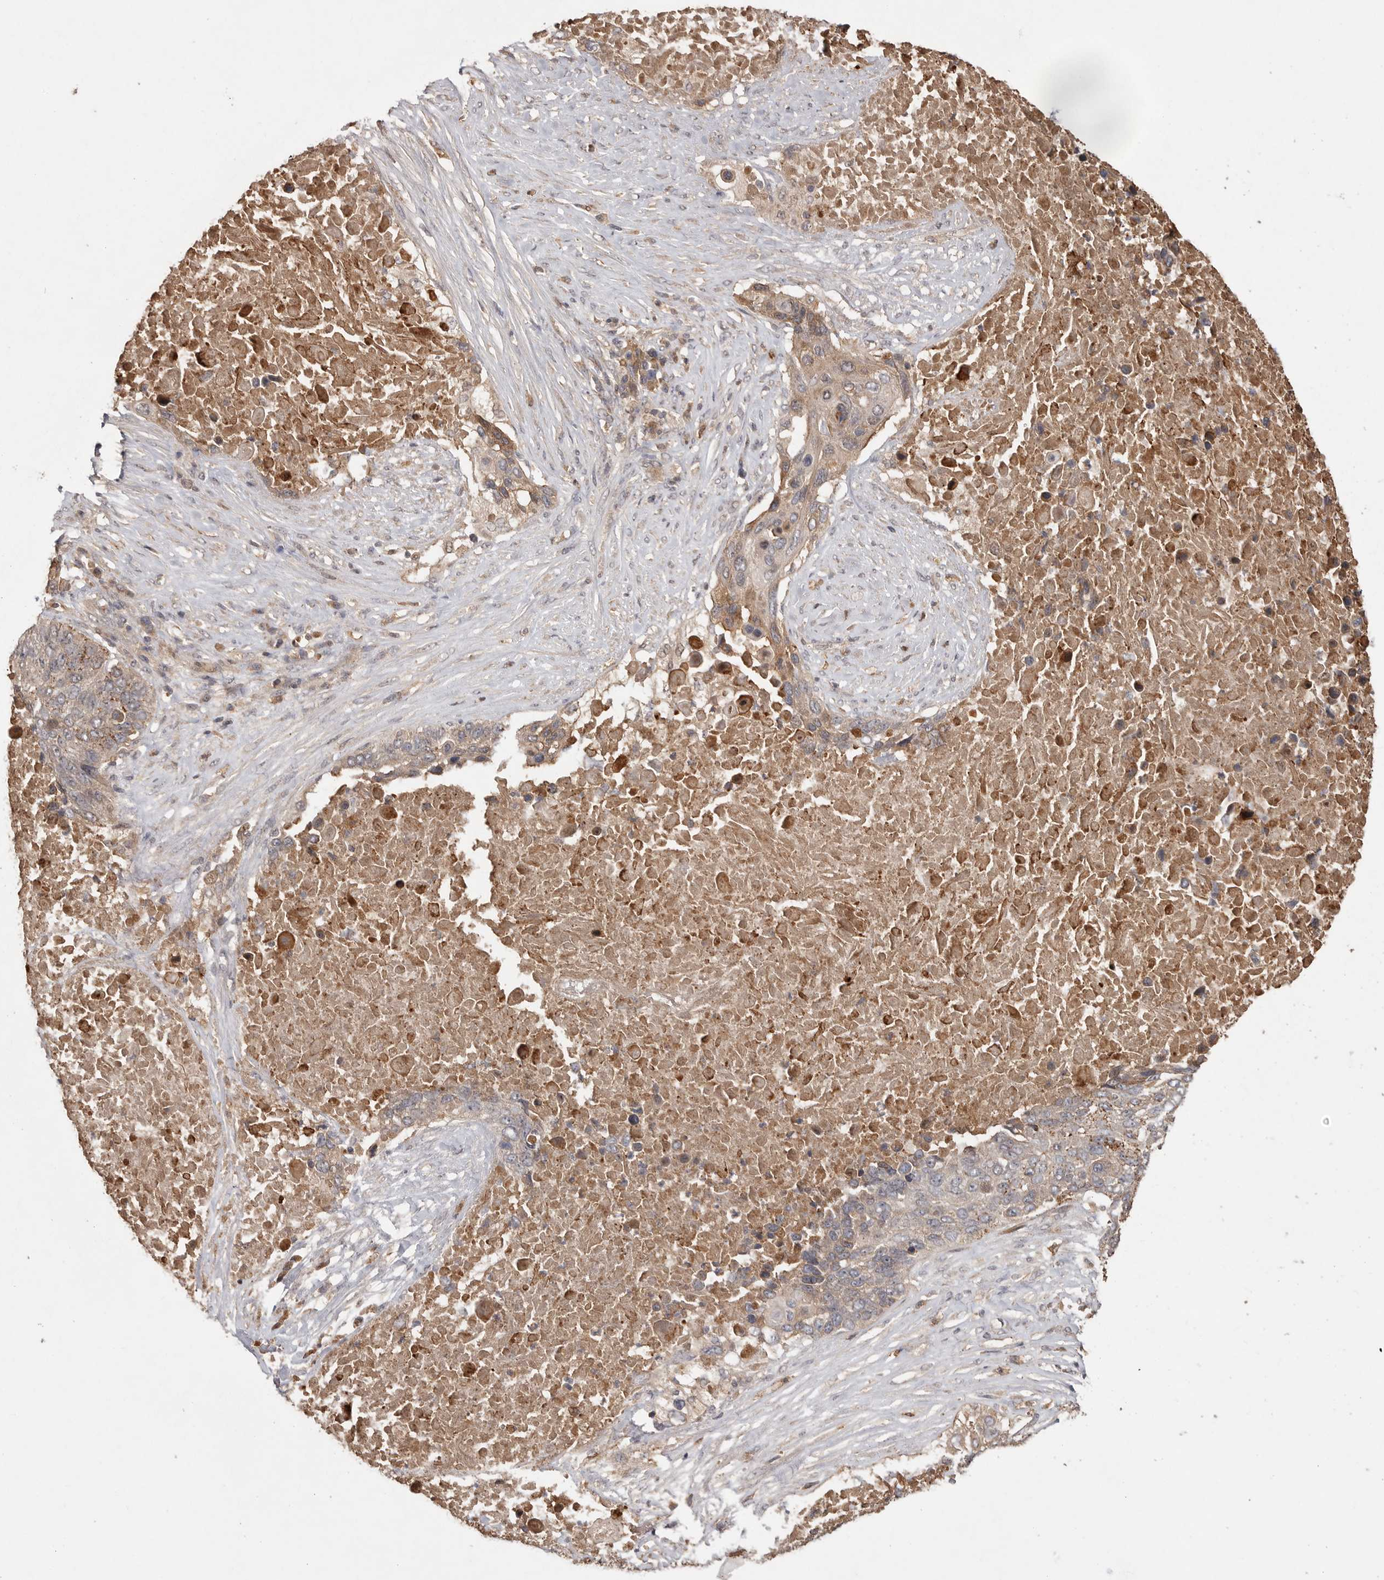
{"staining": {"intensity": "weak", "quantity": "25%-75%", "location": "cytoplasmic/membranous"}, "tissue": "lung cancer", "cell_type": "Tumor cells", "image_type": "cancer", "snomed": [{"axis": "morphology", "description": "Squamous cell carcinoma, NOS"}, {"axis": "topography", "description": "Lung"}], "caption": "Protein analysis of squamous cell carcinoma (lung) tissue displays weak cytoplasmic/membranous staining in approximately 25%-75% of tumor cells.", "gene": "VN1R4", "patient": {"sex": "male", "age": 66}}